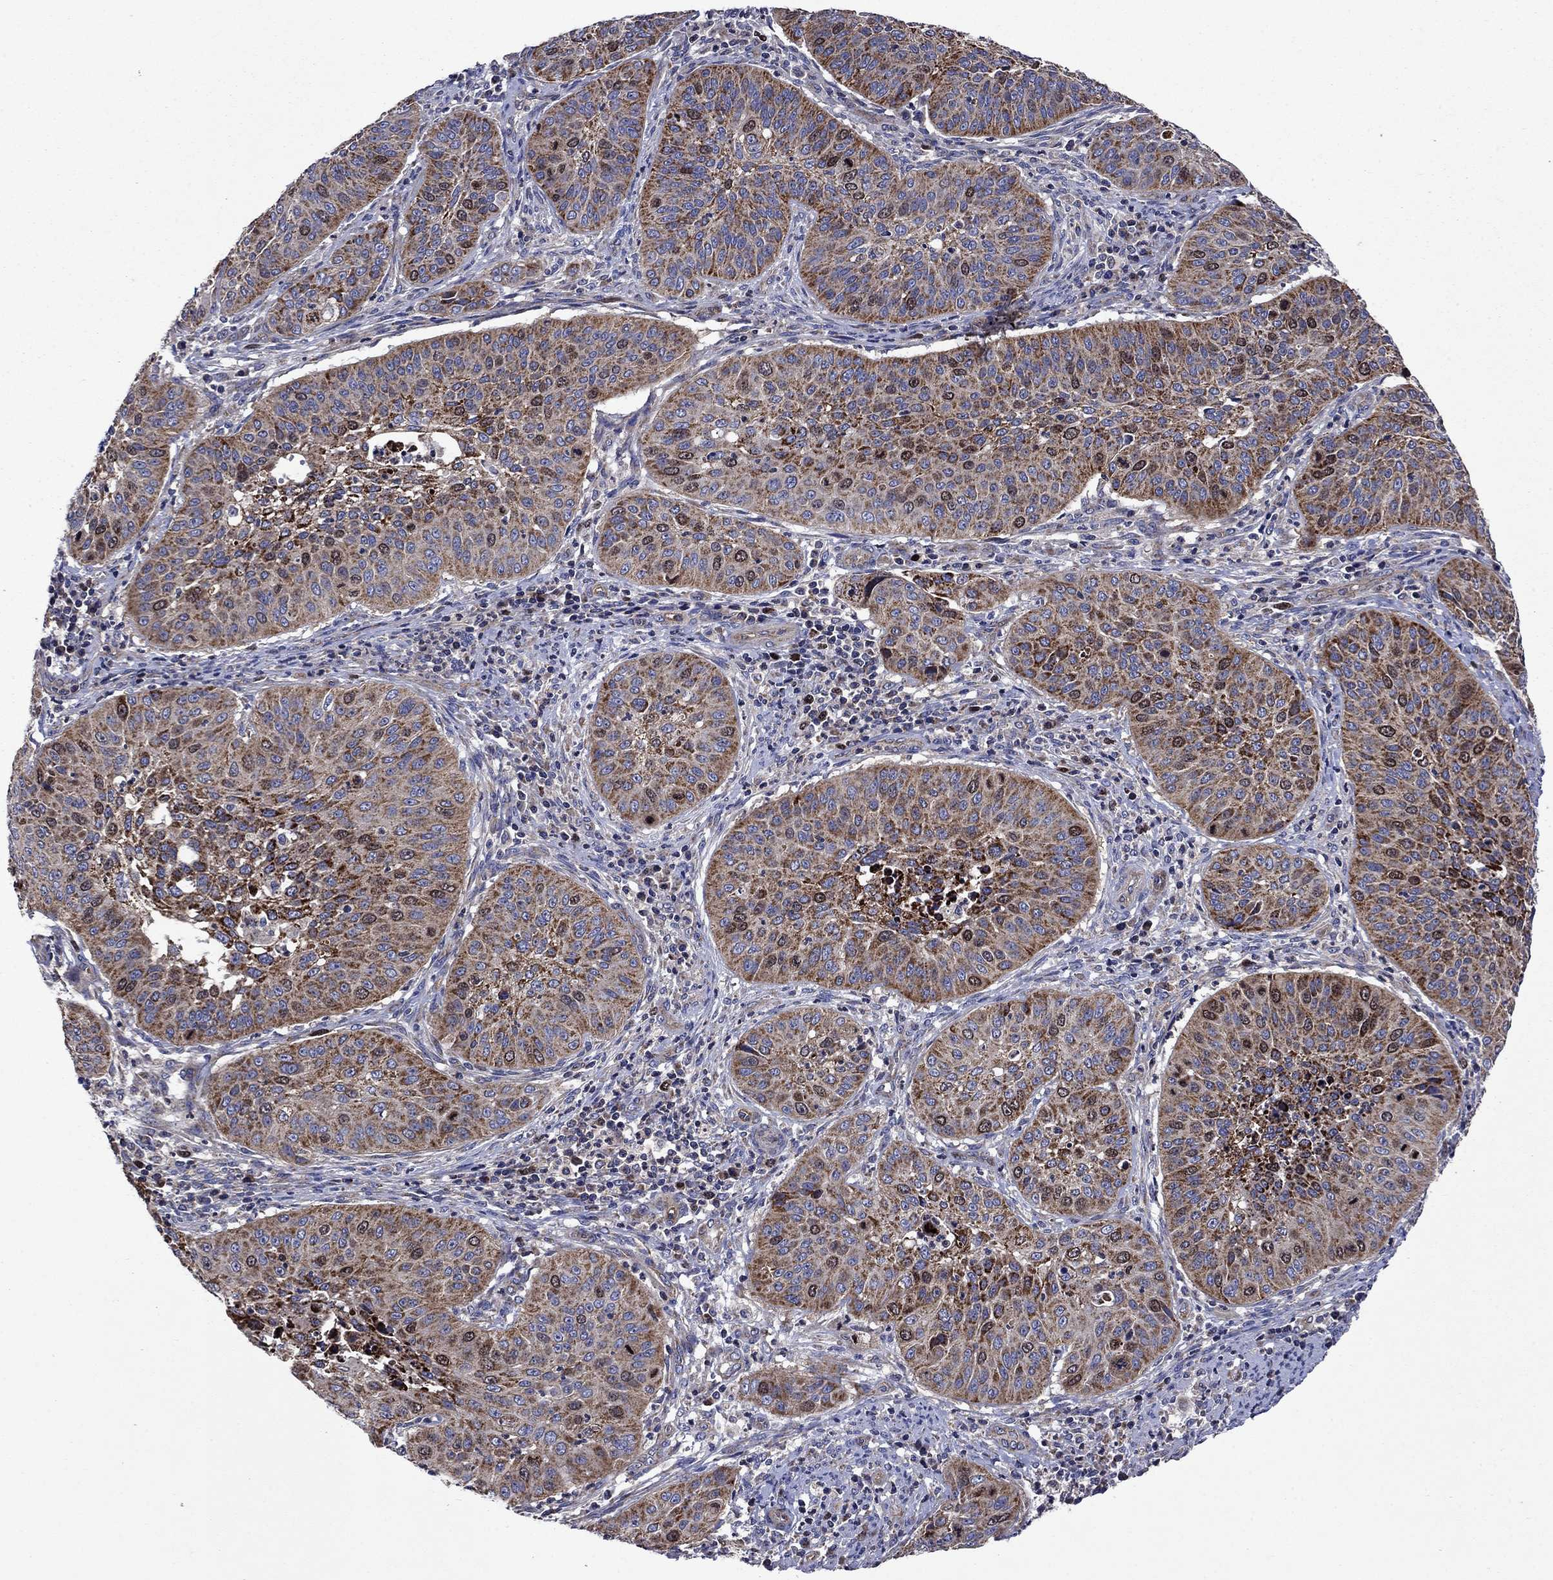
{"staining": {"intensity": "moderate", "quantity": "25%-75%", "location": "cytoplasmic/membranous"}, "tissue": "cervical cancer", "cell_type": "Tumor cells", "image_type": "cancer", "snomed": [{"axis": "morphology", "description": "Normal tissue, NOS"}, {"axis": "morphology", "description": "Squamous cell carcinoma, NOS"}, {"axis": "topography", "description": "Cervix"}], "caption": "About 25%-75% of tumor cells in human cervical cancer reveal moderate cytoplasmic/membranous protein staining as visualized by brown immunohistochemical staining.", "gene": "KIF22", "patient": {"sex": "female", "age": 39}}